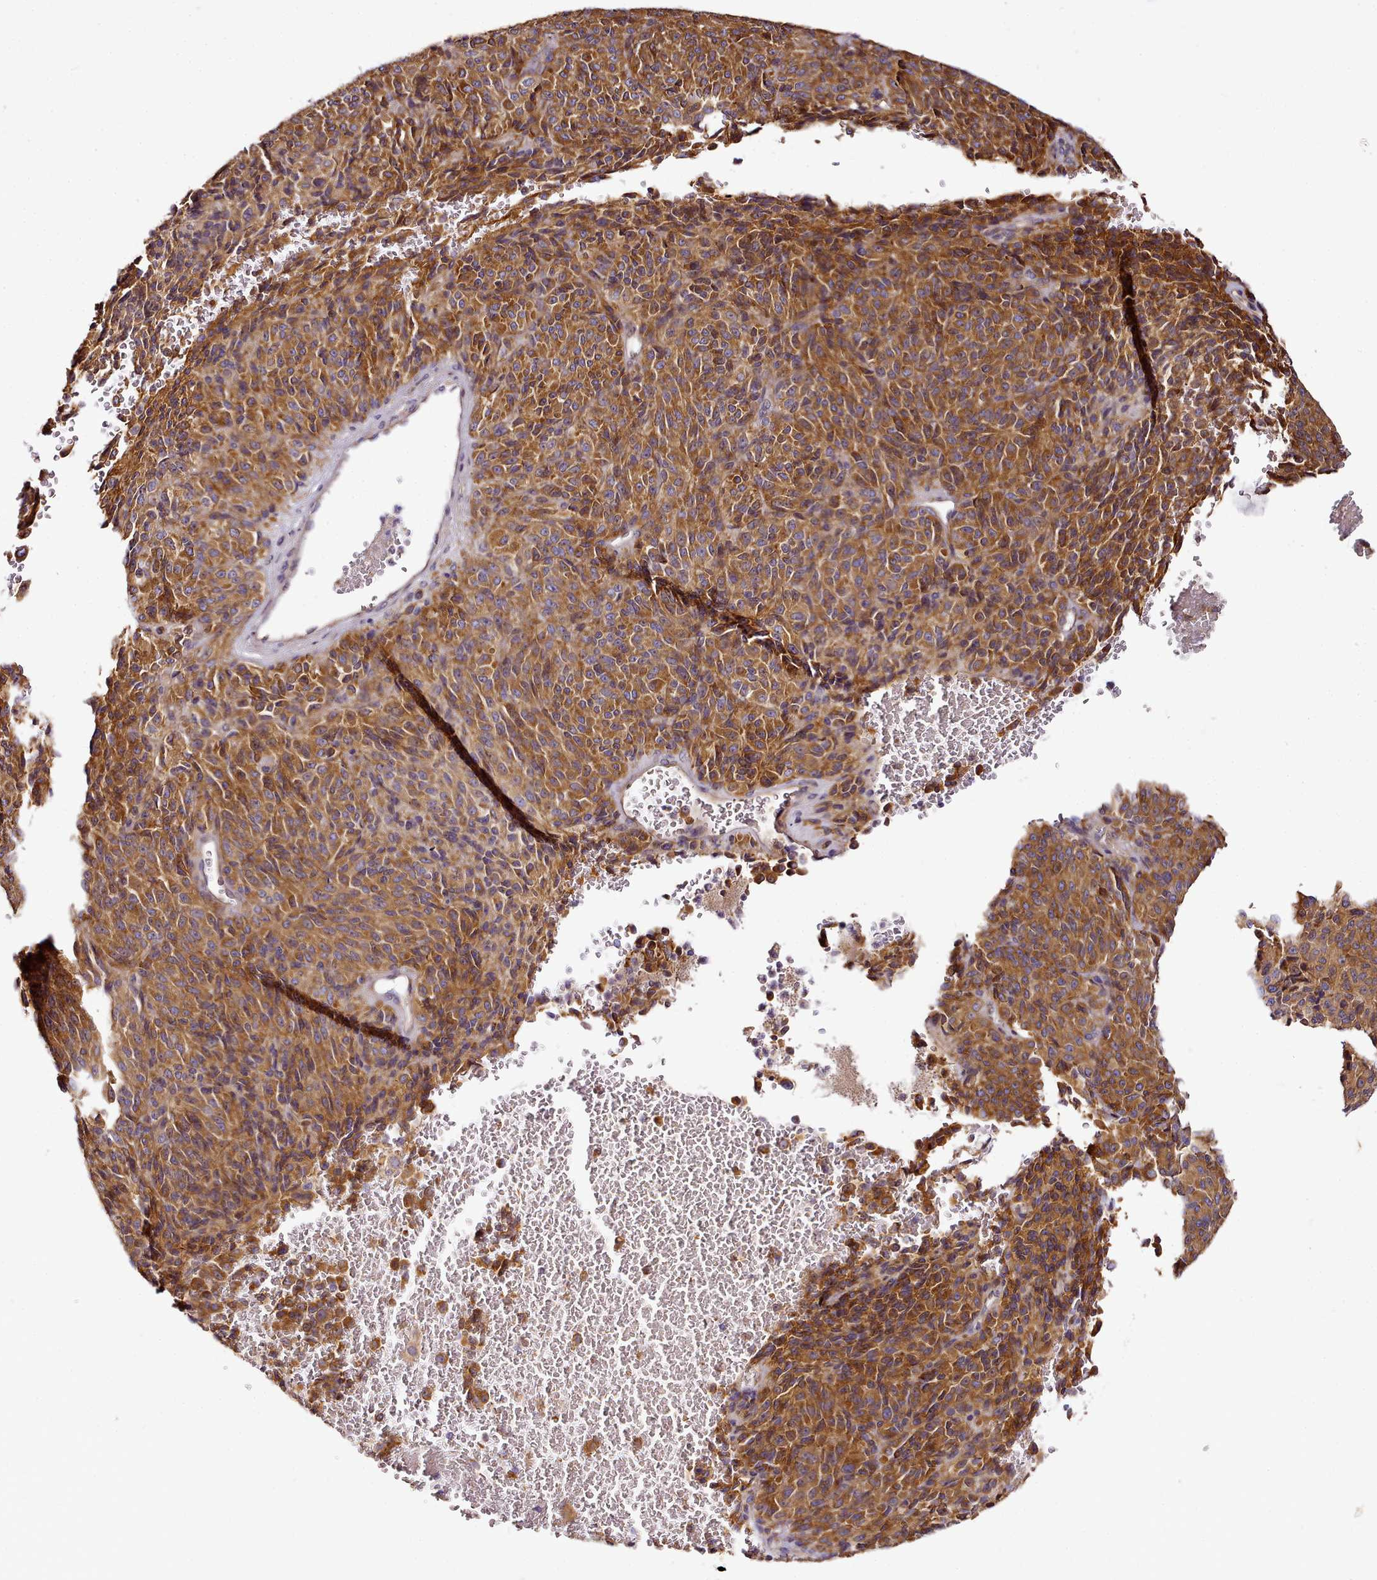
{"staining": {"intensity": "moderate", "quantity": ">75%", "location": "cytoplasmic/membranous"}, "tissue": "melanoma", "cell_type": "Tumor cells", "image_type": "cancer", "snomed": [{"axis": "morphology", "description": "Malignant melanoma, Metastatic site"}, {"axis": "topography", "description": "Brain"}], "caption": "This is an image of immunohistochemistry staining of melanoma, which shows moderate positivity in the cytoplasmic/membranous of tumor cells.", "gene": "NBPF1", "patient": {"sex": "female", "age": 56}}